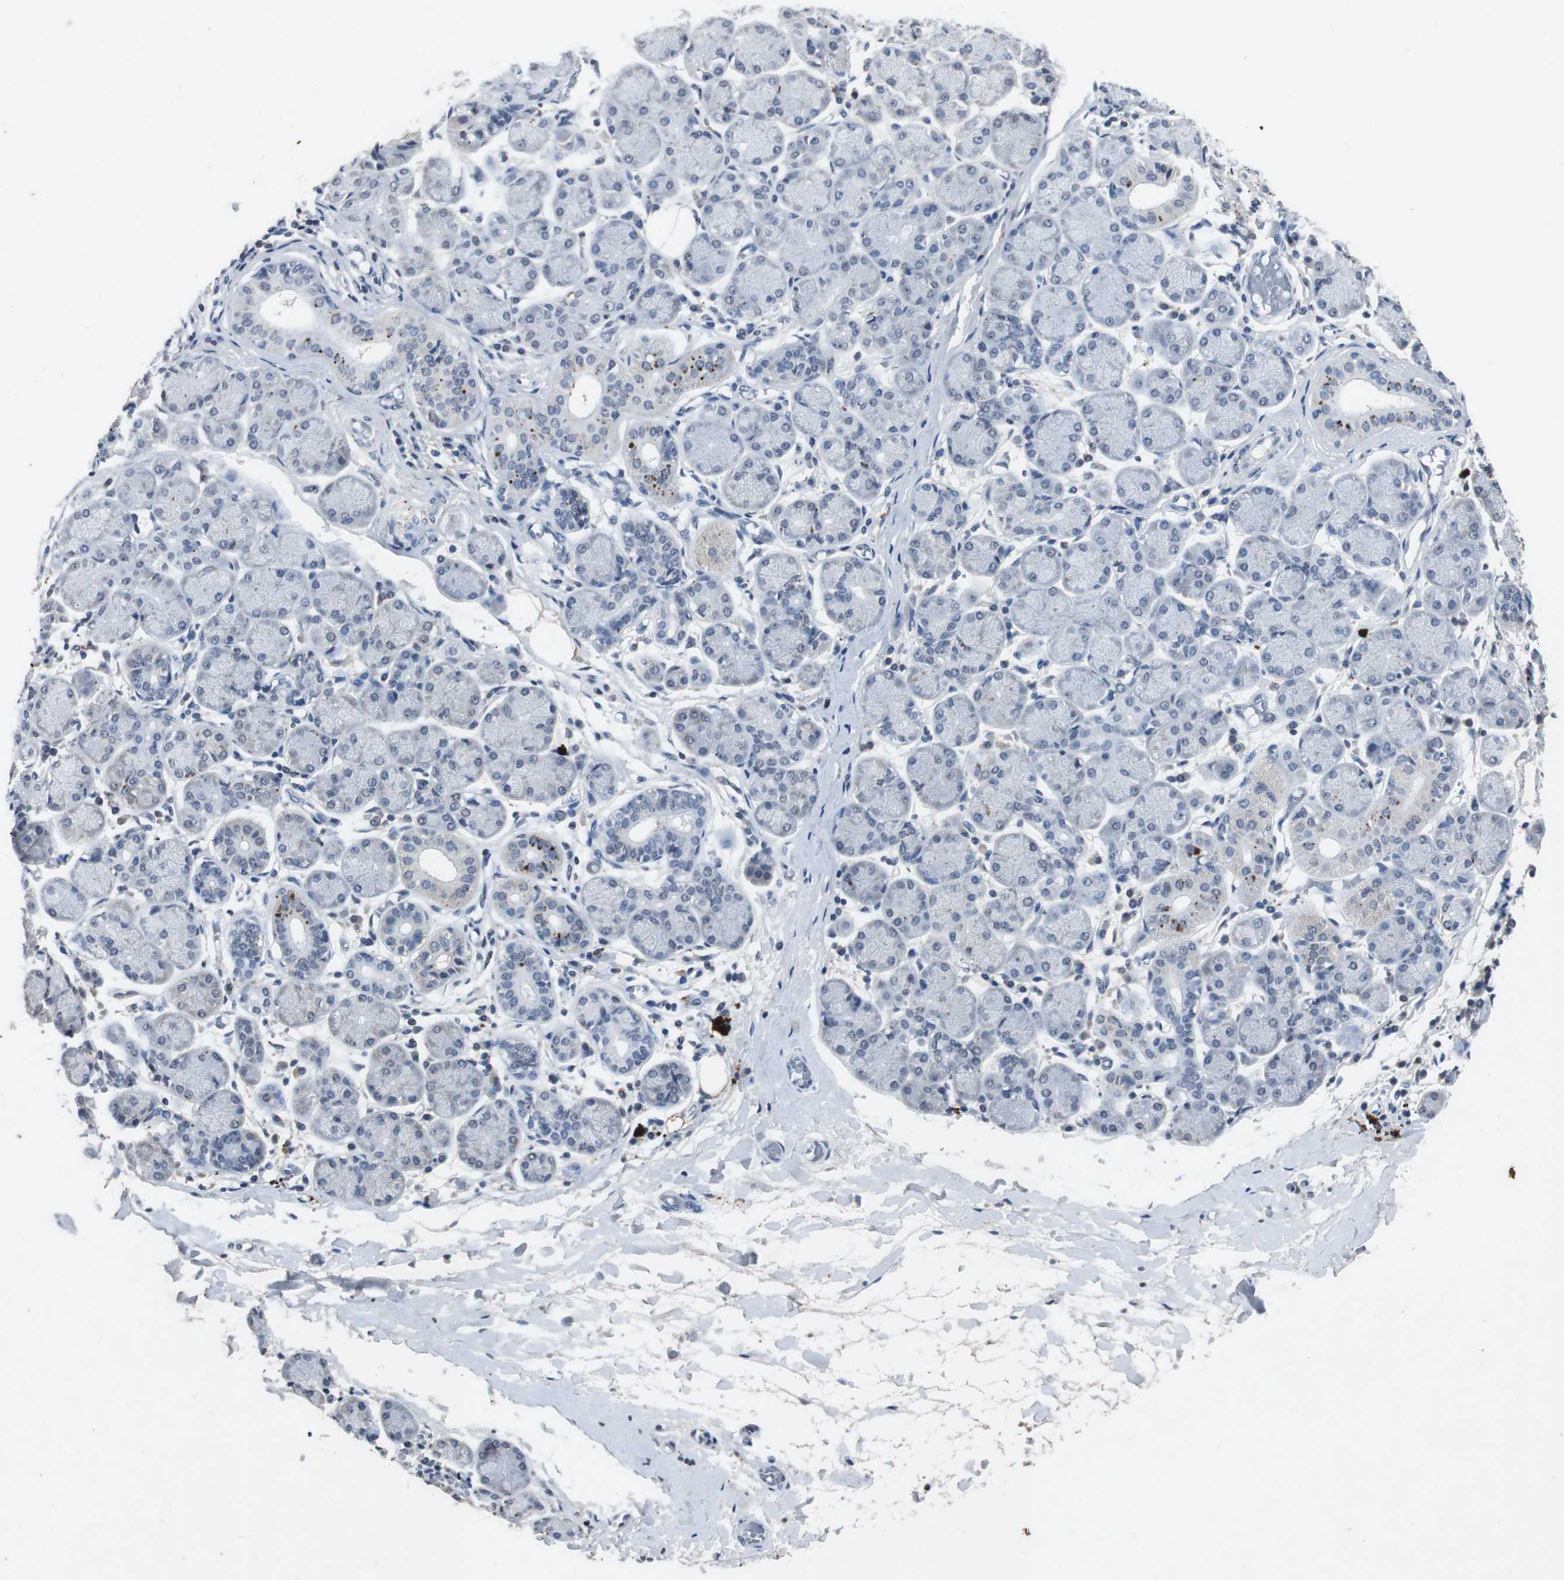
{"staining": {"intensity": "negative", "quantity": "none", "location": "none"}, "tissue": "salivary gland", "cell_type": "Glandular cells", "image_type": "normal", "snomed": [{"axis": "morphology", "description": "Normal tissue, NOS"}, {"axis": "topography", "description": "Salivary gland"}], "caption": "Salivary gland stained for a protein using immunohistochemistry (IHC) displays no staining glandular cells.", "gene": "ADNP2", "patient": {"sex": "female", "age": 24}}